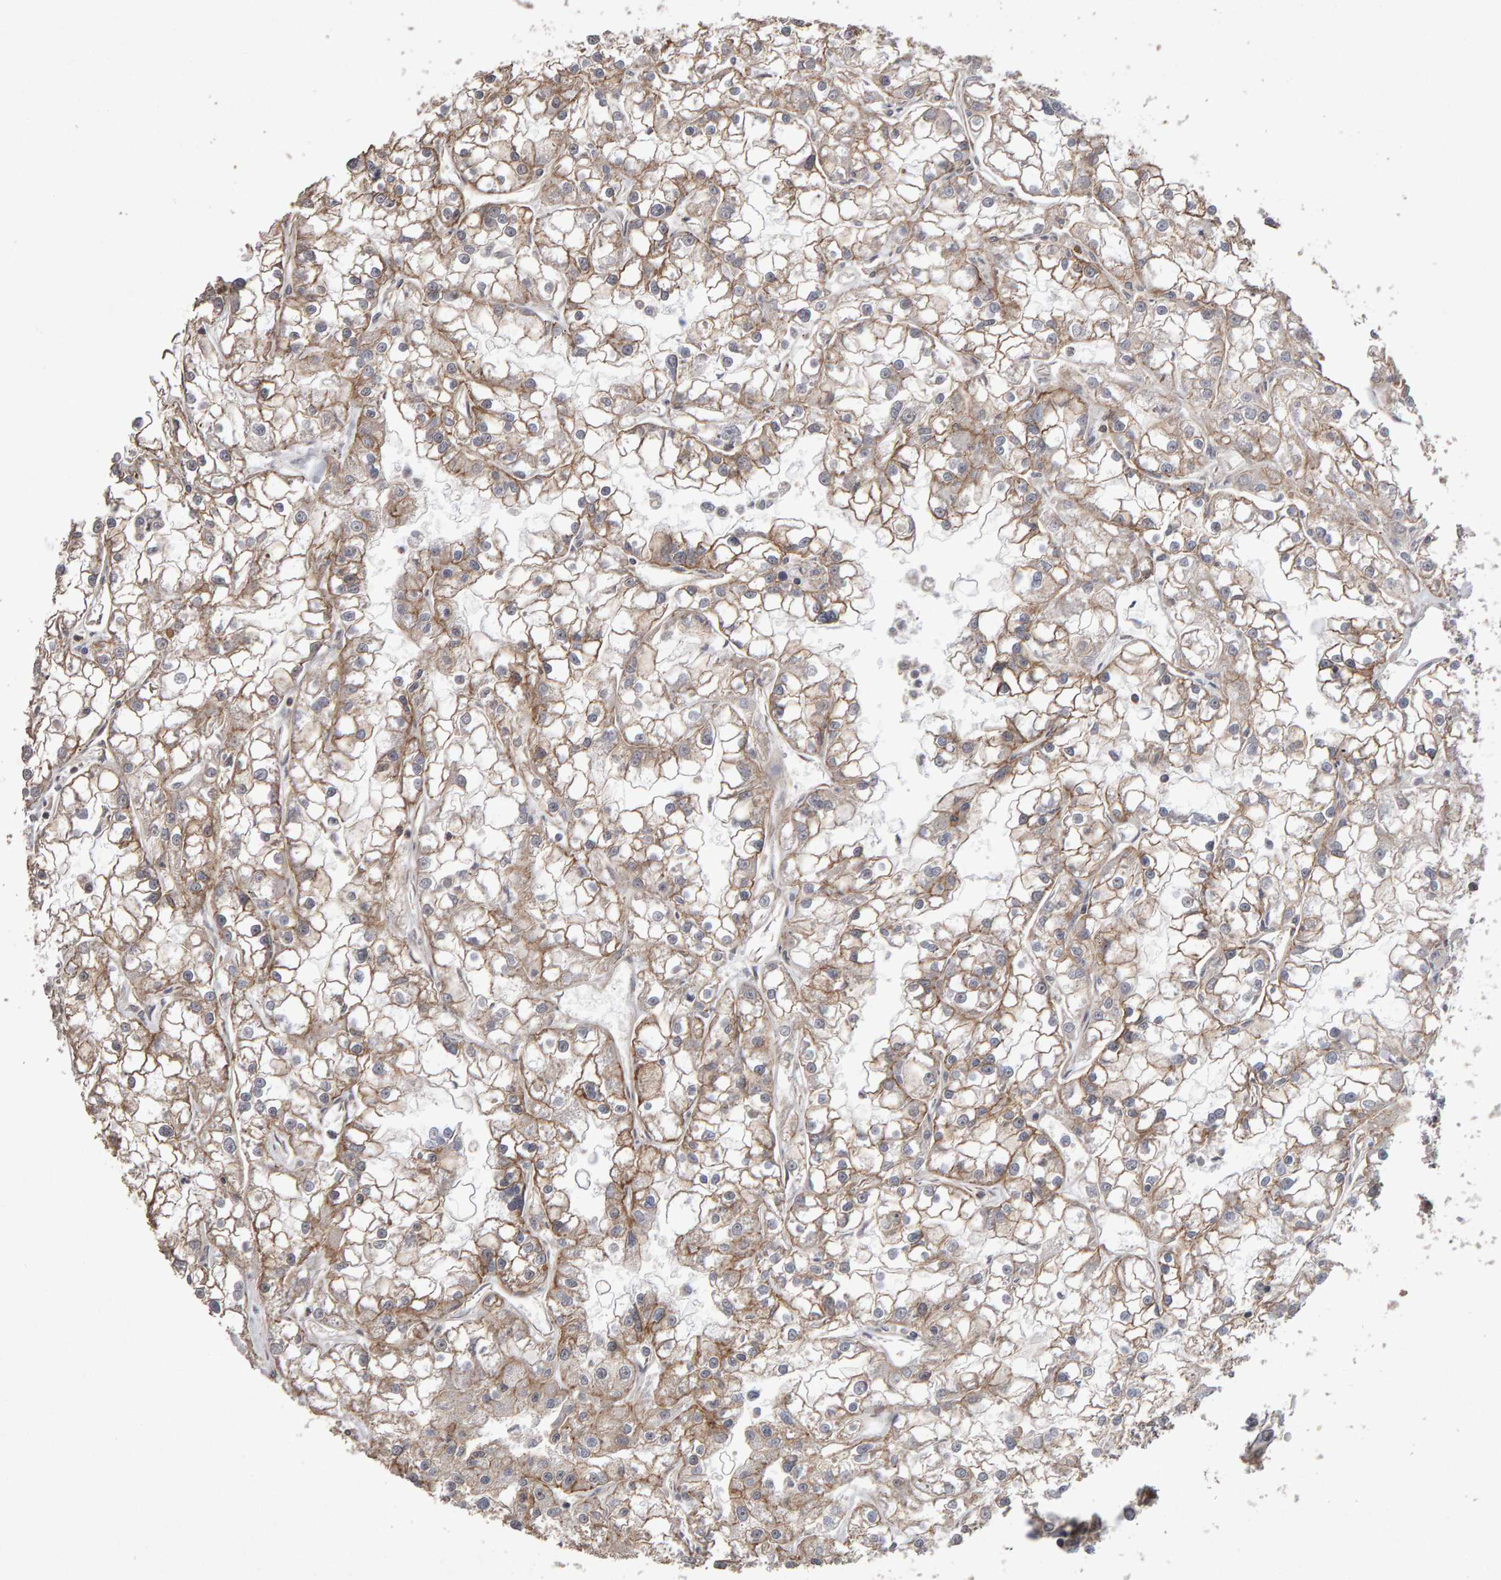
{"staining": {"intensity": "moderate", "quantity": "25%-75%", "location": "cytoplasmic/membranous"}, "tissue": "renal cancer", "cell_type": "Tumor cells", "image_type": "cancer", "snomed": [{"axis": "morphology", "description": "Adenocarcinoma, NOS"}, {"axis": "topography", "description": "Kidney"}], "caption": "Immunohistochemistry (IHC) photomicrograph of neoplastic tissue: renal adenocarcinoma stained using immunohistochemistry (IHC) demonstrates medium levels of moderate protein expression localized specifically in the cytoplasmic/membranous of tumor cells, appearing as a cytoplasmic/membranous brown color.", "gene": "SCRIB", "patient": {"sex": "female", "age": 52}}